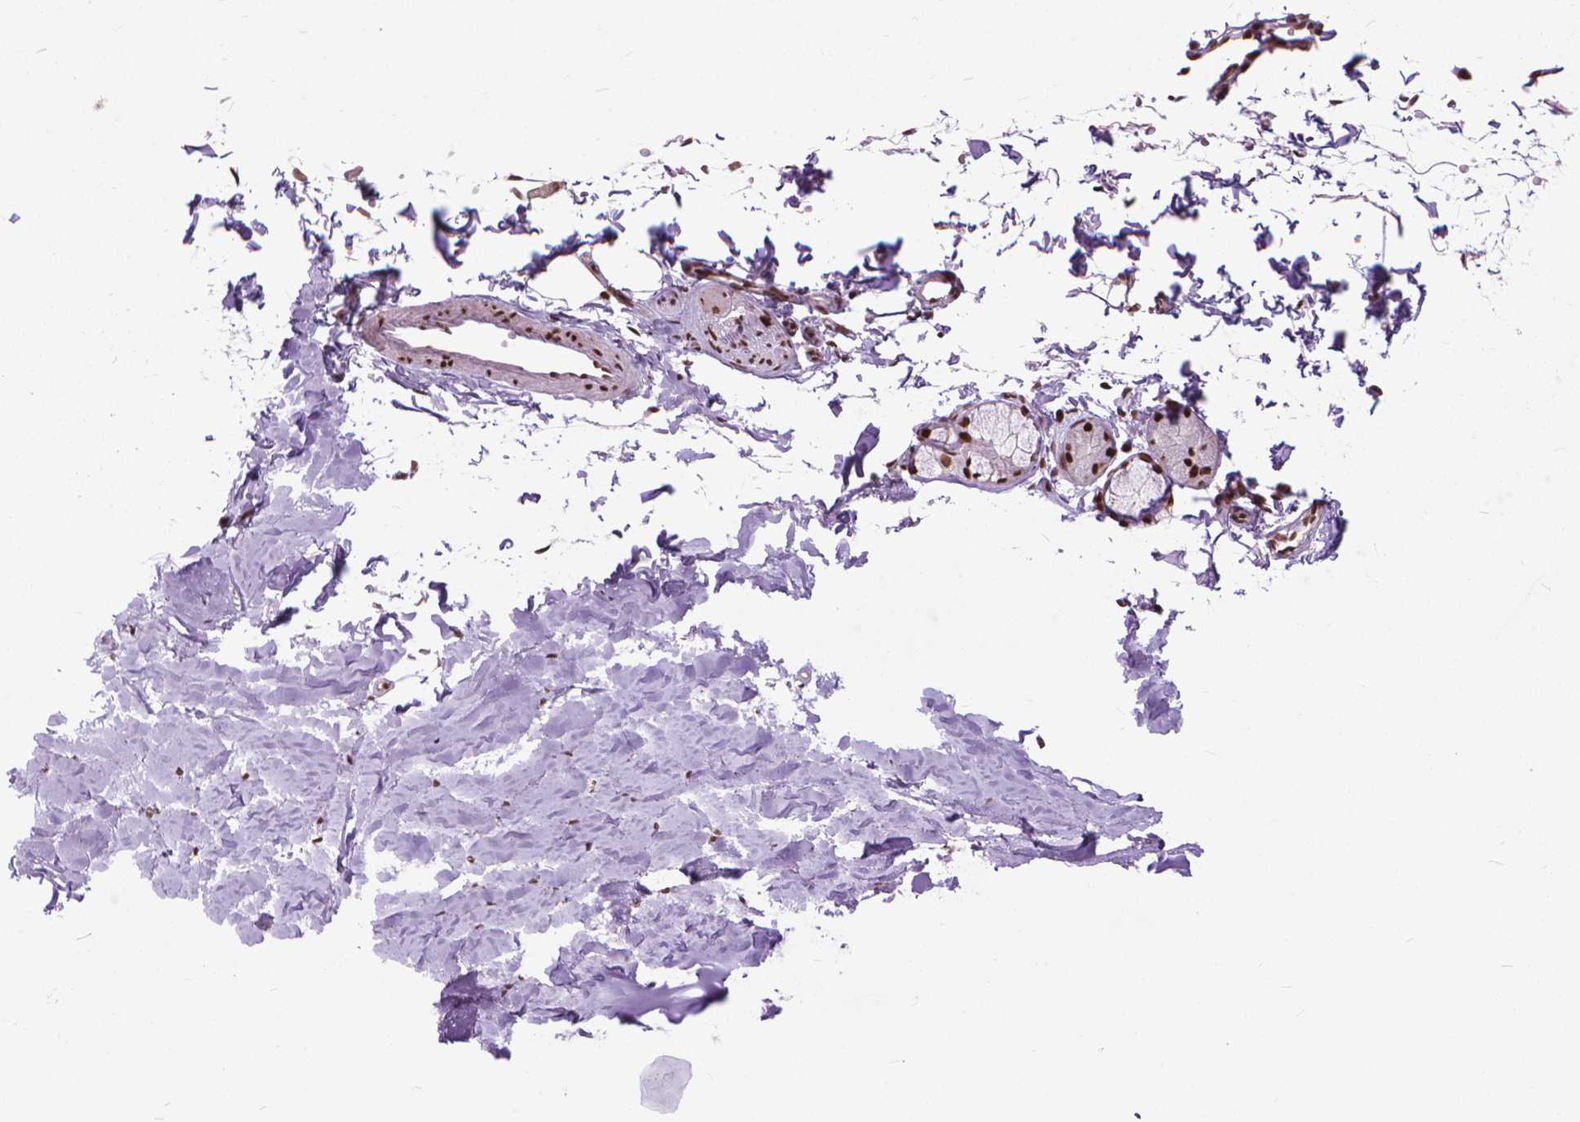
{"staining": {"intensity": "strong", "quantity": "<25%", "location": "nuclear"}, "tissue": "adipose tissue", "cell_type": "Adipocytes", "image_type": "normal", "snomed": [{"axis": "morphology", "description": "Normal tissue, NOS"}, {"axis": "topography", "description": "Cartilage tissue"}, {"axis": "topography", "description": "Bronchus"}], "caption": "Immunohistochemical staining of unremarkable human adipose tissue shows strong nuclear protein expression in approximately <25% of adipocytes.", "gene": "AKAP8", "patient": {"sex": "female", "age": 79}}